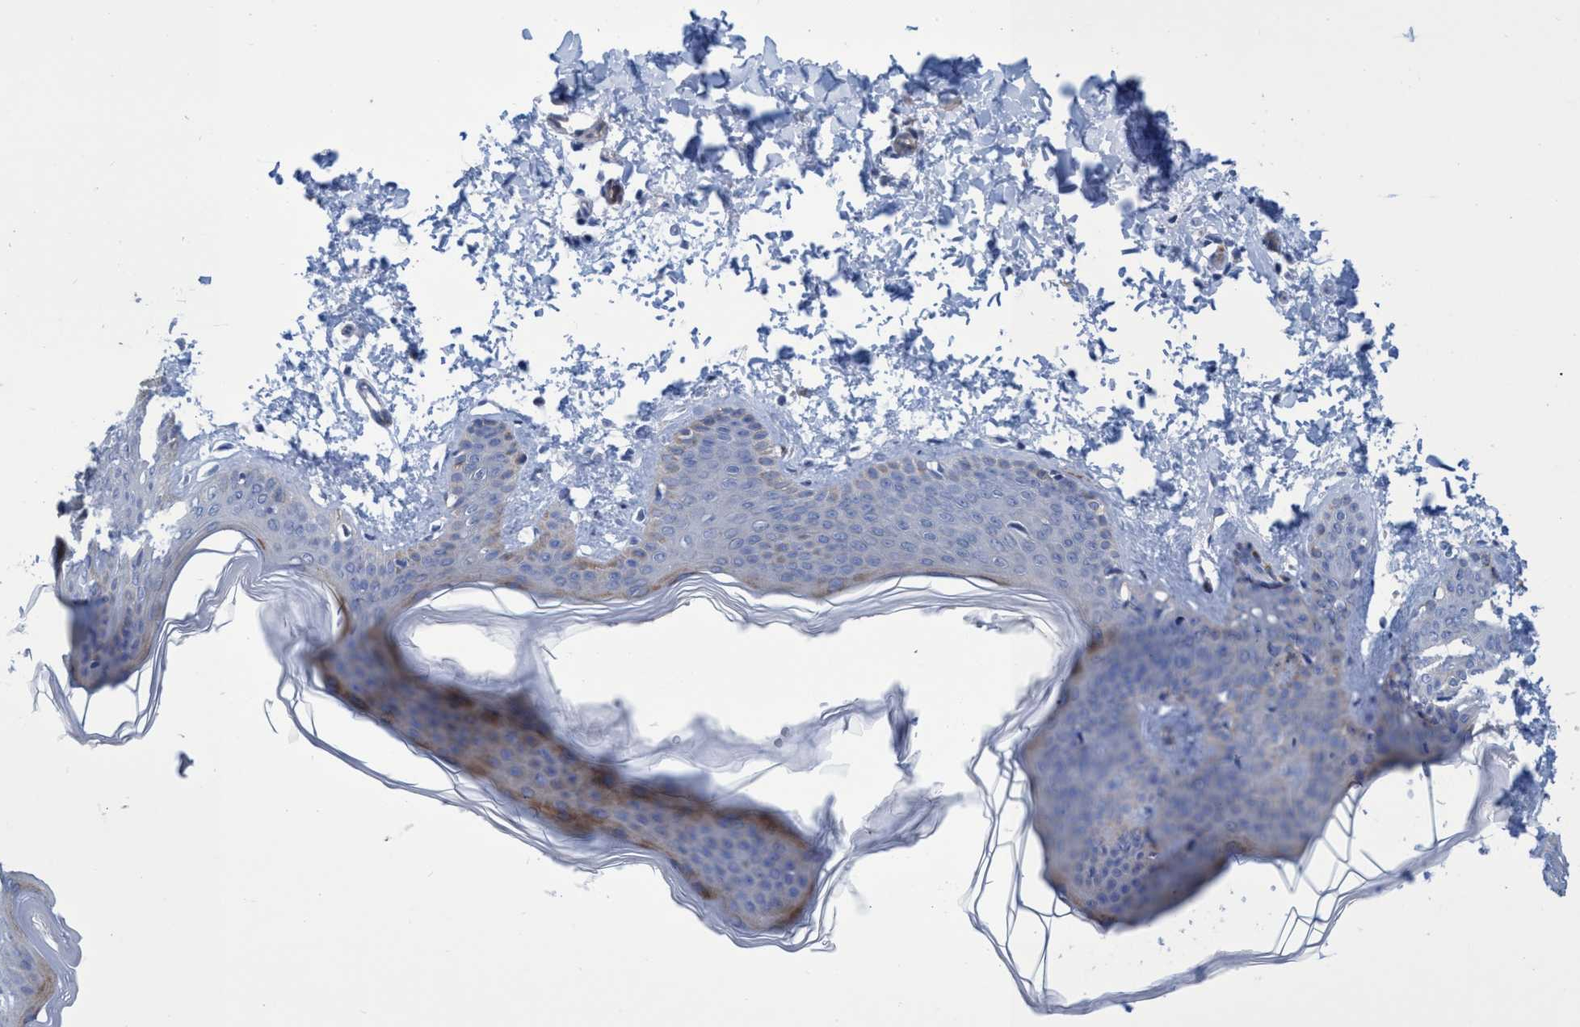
{"staining": {"intensity": "negative", "quantity": "none", "location": "none"}, "tissue": "skin", "cell_type": "Fibroblasts", "image_type": "normal", "snomed": [{"axis": "morphology", "description": "Normal tissue, NOS"}, {"axis": "topography", "description": "Skin"}], "caption": "Immunohistochemical staining of normal skin shows no significant staining in fibroblasts. (DAB IHC visualized using brightfield microscopy, high magnification).", "gene": "SLC43A2", "patient": {"sex": "female", "age": 17}}